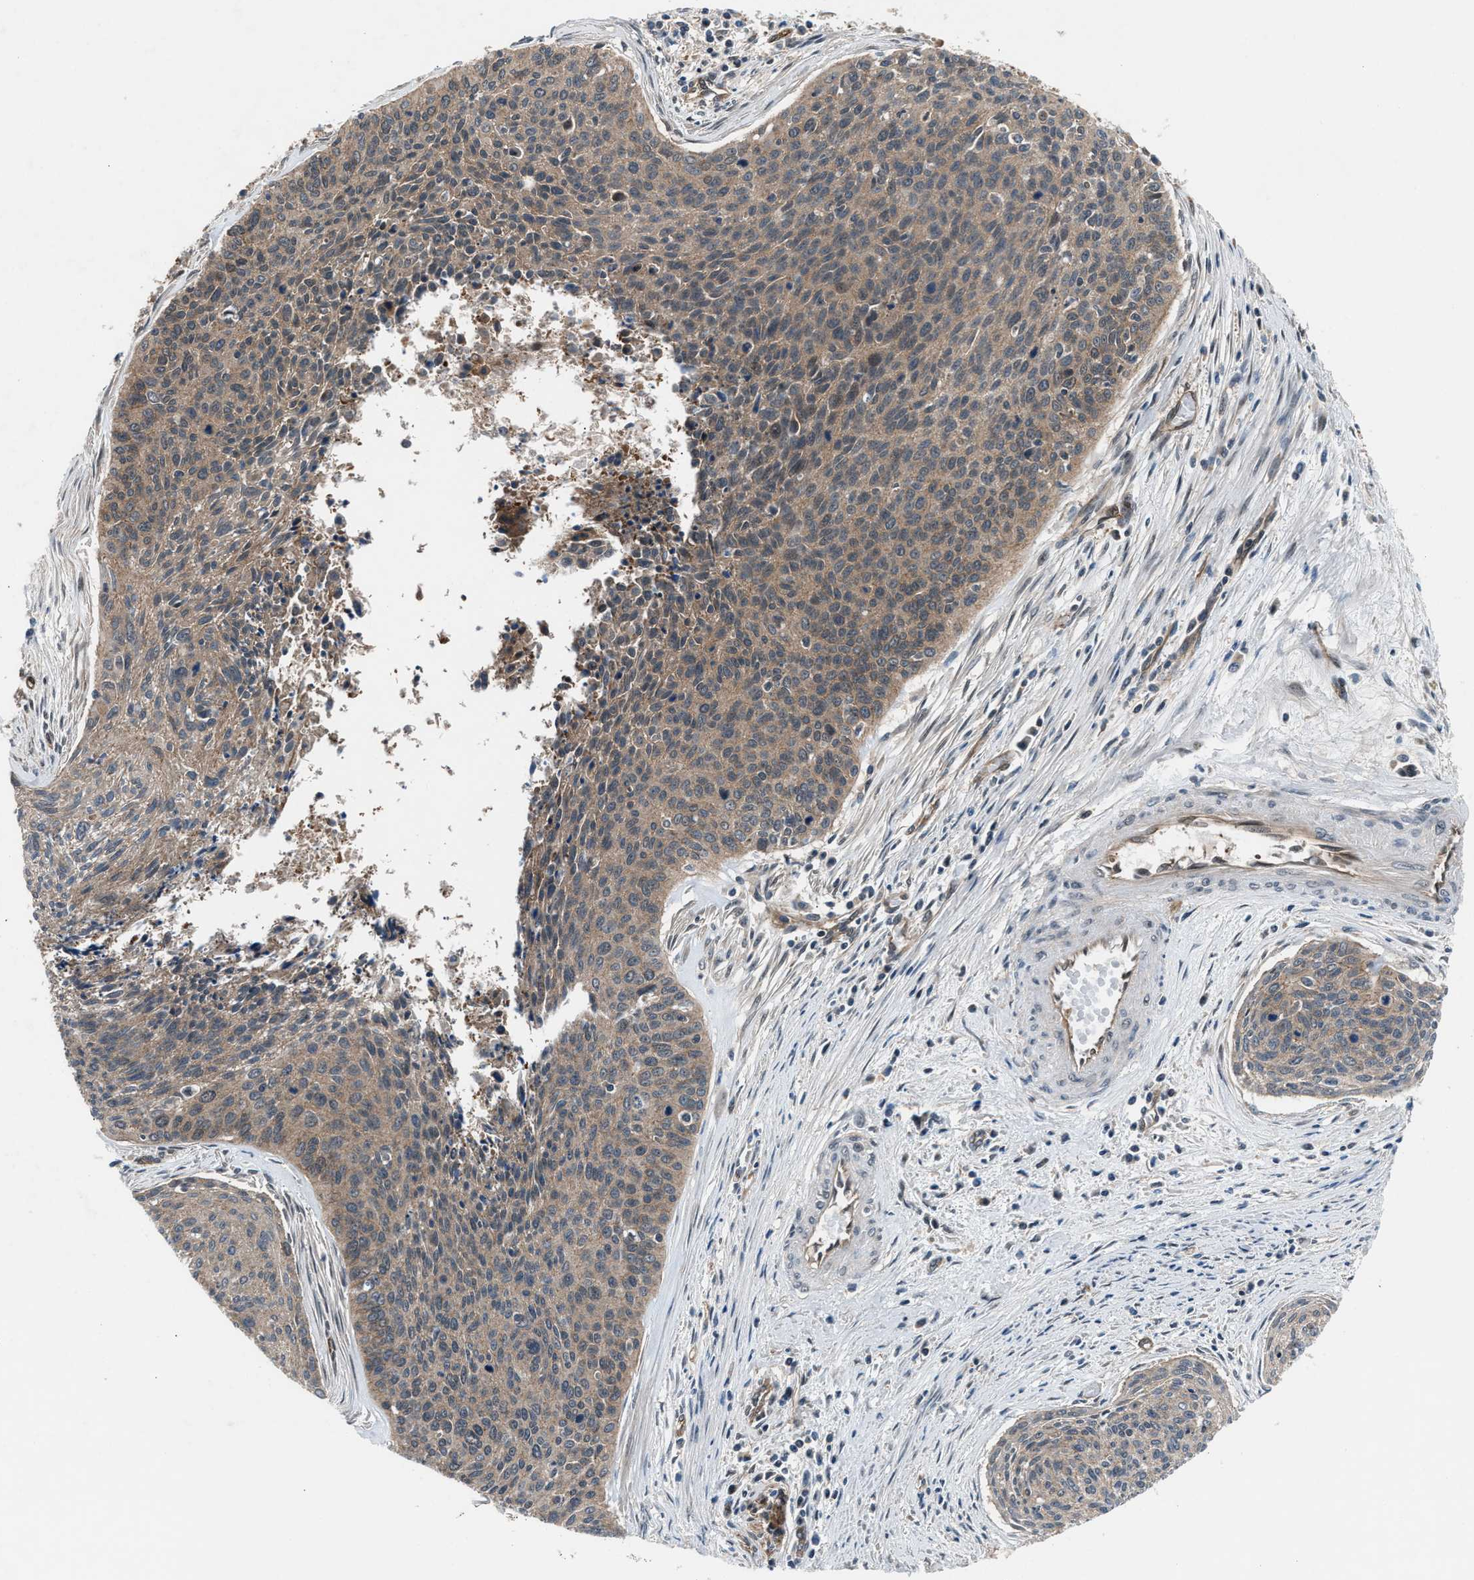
{"staining": {"intensity": "weak", "quantity": ">75%", "location": "cytoplasmic/membranous"}, "tissue": "cervical cancer", "cell_type": "Tumor cells", "image_type": "cancer", "snomed": [{"axis": "morphology", "description": "Squamous cell carcinoma, NOS"}, {"axis": "topography", "description": "Cervix"}], "caption": "The histopathology image demonstrates a brown stain indicating the presence of a protein in the cytoplasmic/membranous of tumor cells in cervical cancer. The protein is stained brown, and the nuclei are stained in blue (DAB (3,3'-diaminobenzidine) IHC with brightfield microscopy, high magnification).", "gene": "COPS2", "patient": {"sex": "female", "age": 55}}